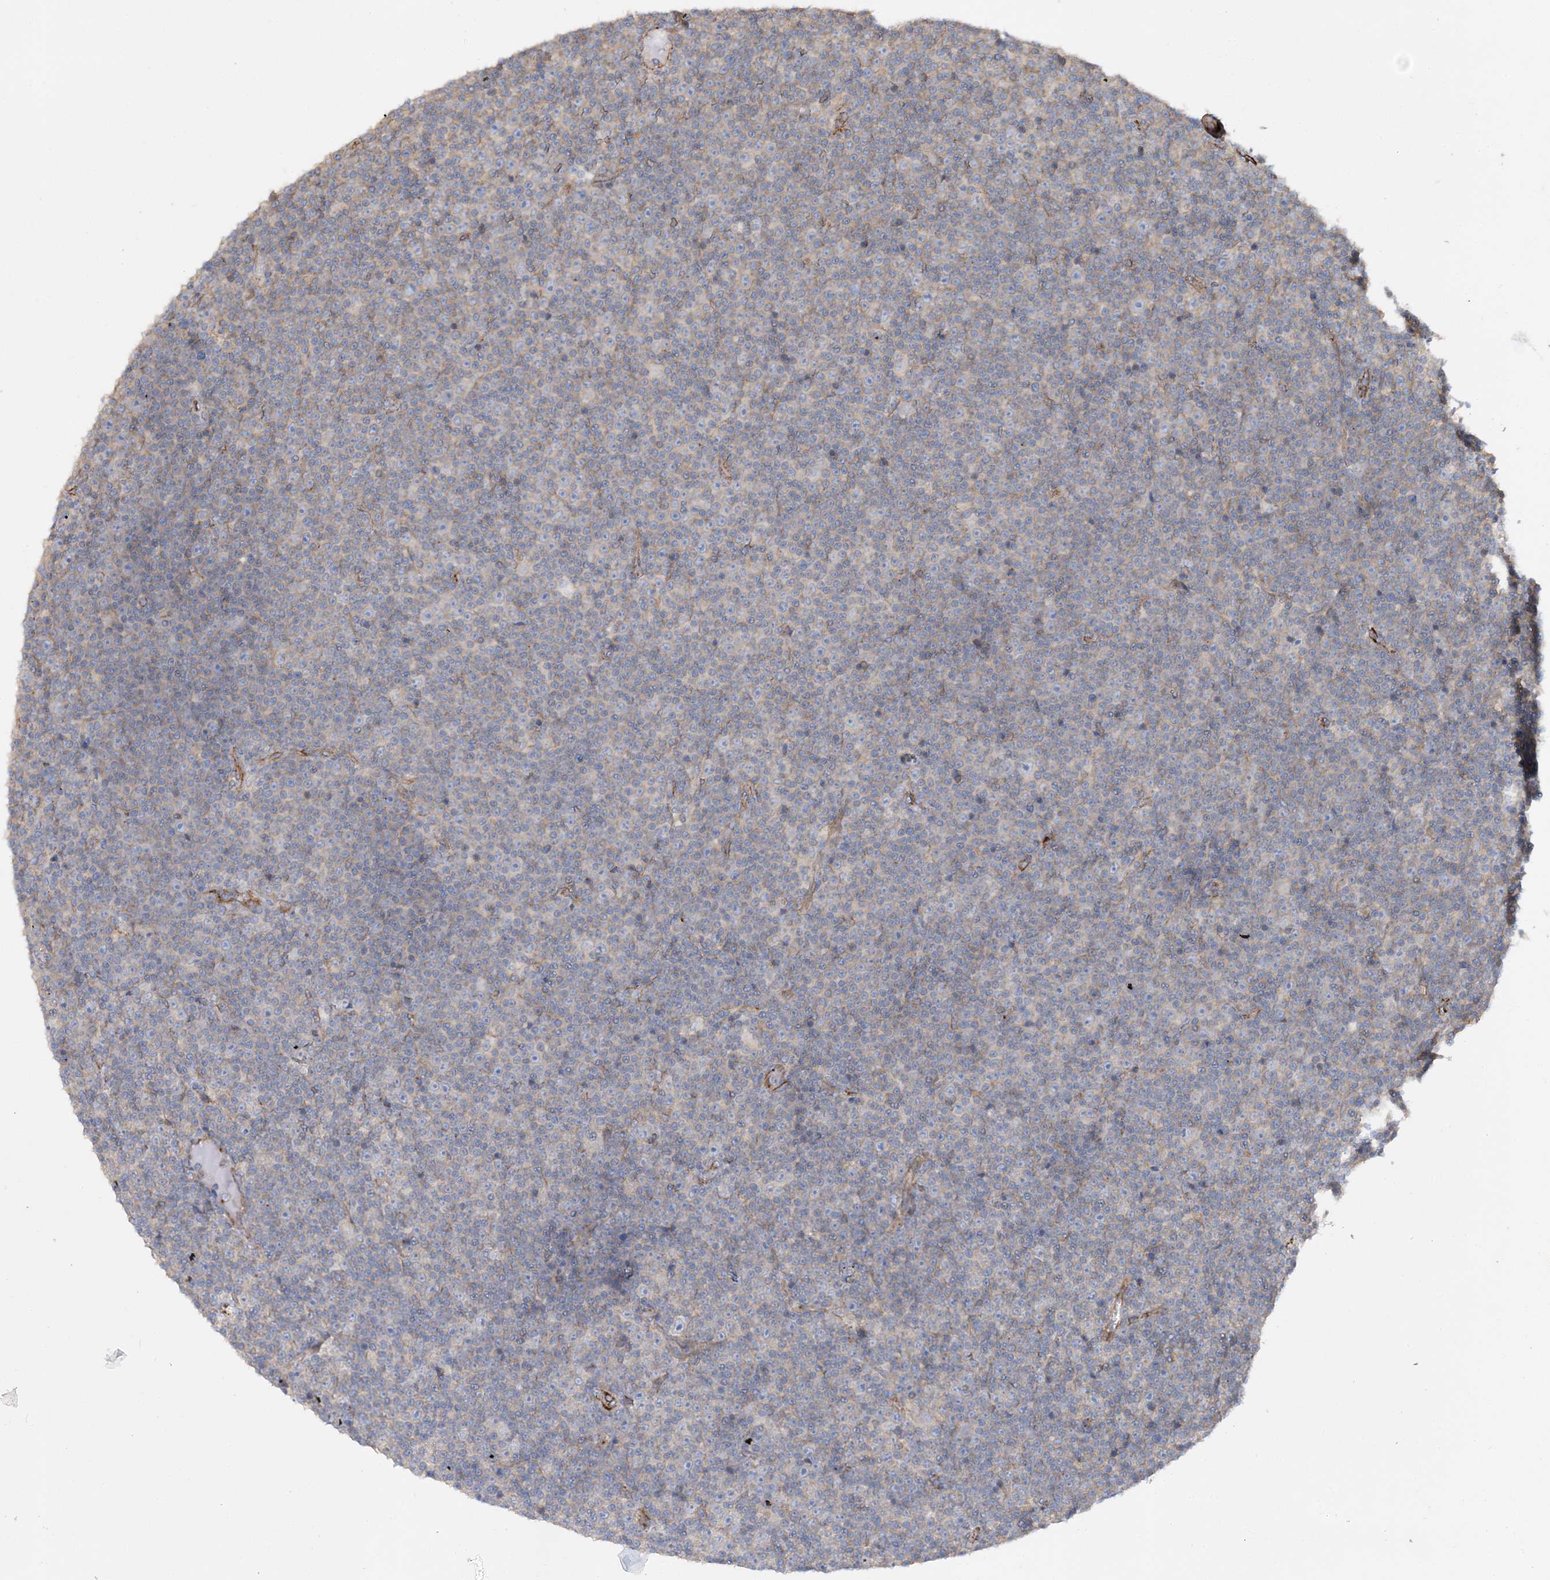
{"staining": {"intensity": "negative", "quantity": "none", "location": "none"}, "tissue": "lymphoma", "cell_type": "Tumor cells", "image_type": "cancer", "snomed": [{"axis": "morphology", "description": "Malignant lymphoma, non-Hodgkin's type, Low grade"}, {"axis": "topography", "description": "Lymph node"}], "caption": "An IHC photomicrograph of lymphoma is shown. There is no staining in tumor cells of lymphoma.", "gene": "PIGC", "patient": {"sex": "female", "age": 67}}